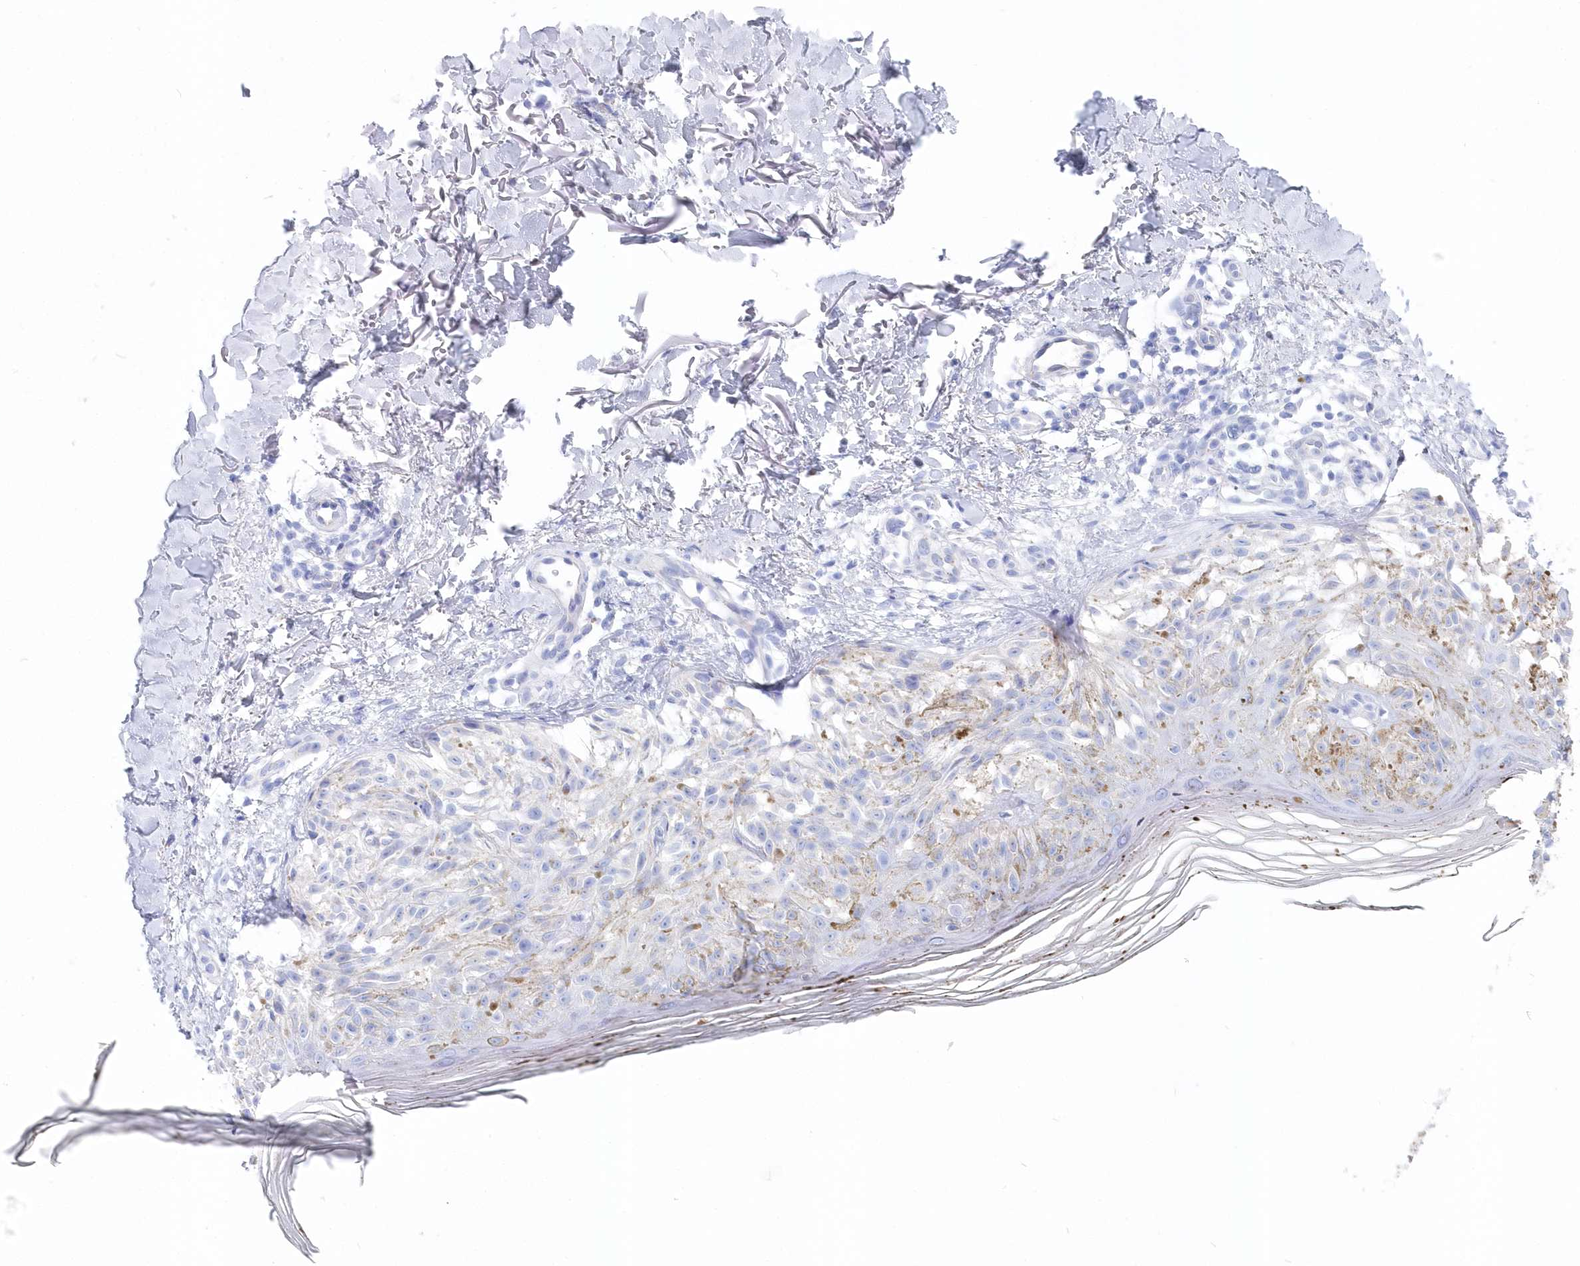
{"staining": {"intensity": "negative", "quantity": "none", "location": "none"}, "tissue": "melanoma", "cell_type": "Tumor cells", "image_type": "cancer", "snomed": [{"axis": "morphology", "description": "Malignant melanoma, NOS"}, {"axis": "topography", "description": "Skin"}], "caption": "A photomicrograph of melanoma stained for a protein exhibits no brown staining in tumor cells.", "gene": "CSNK1G2", "patient": {"sex": "female", "age": 50}}